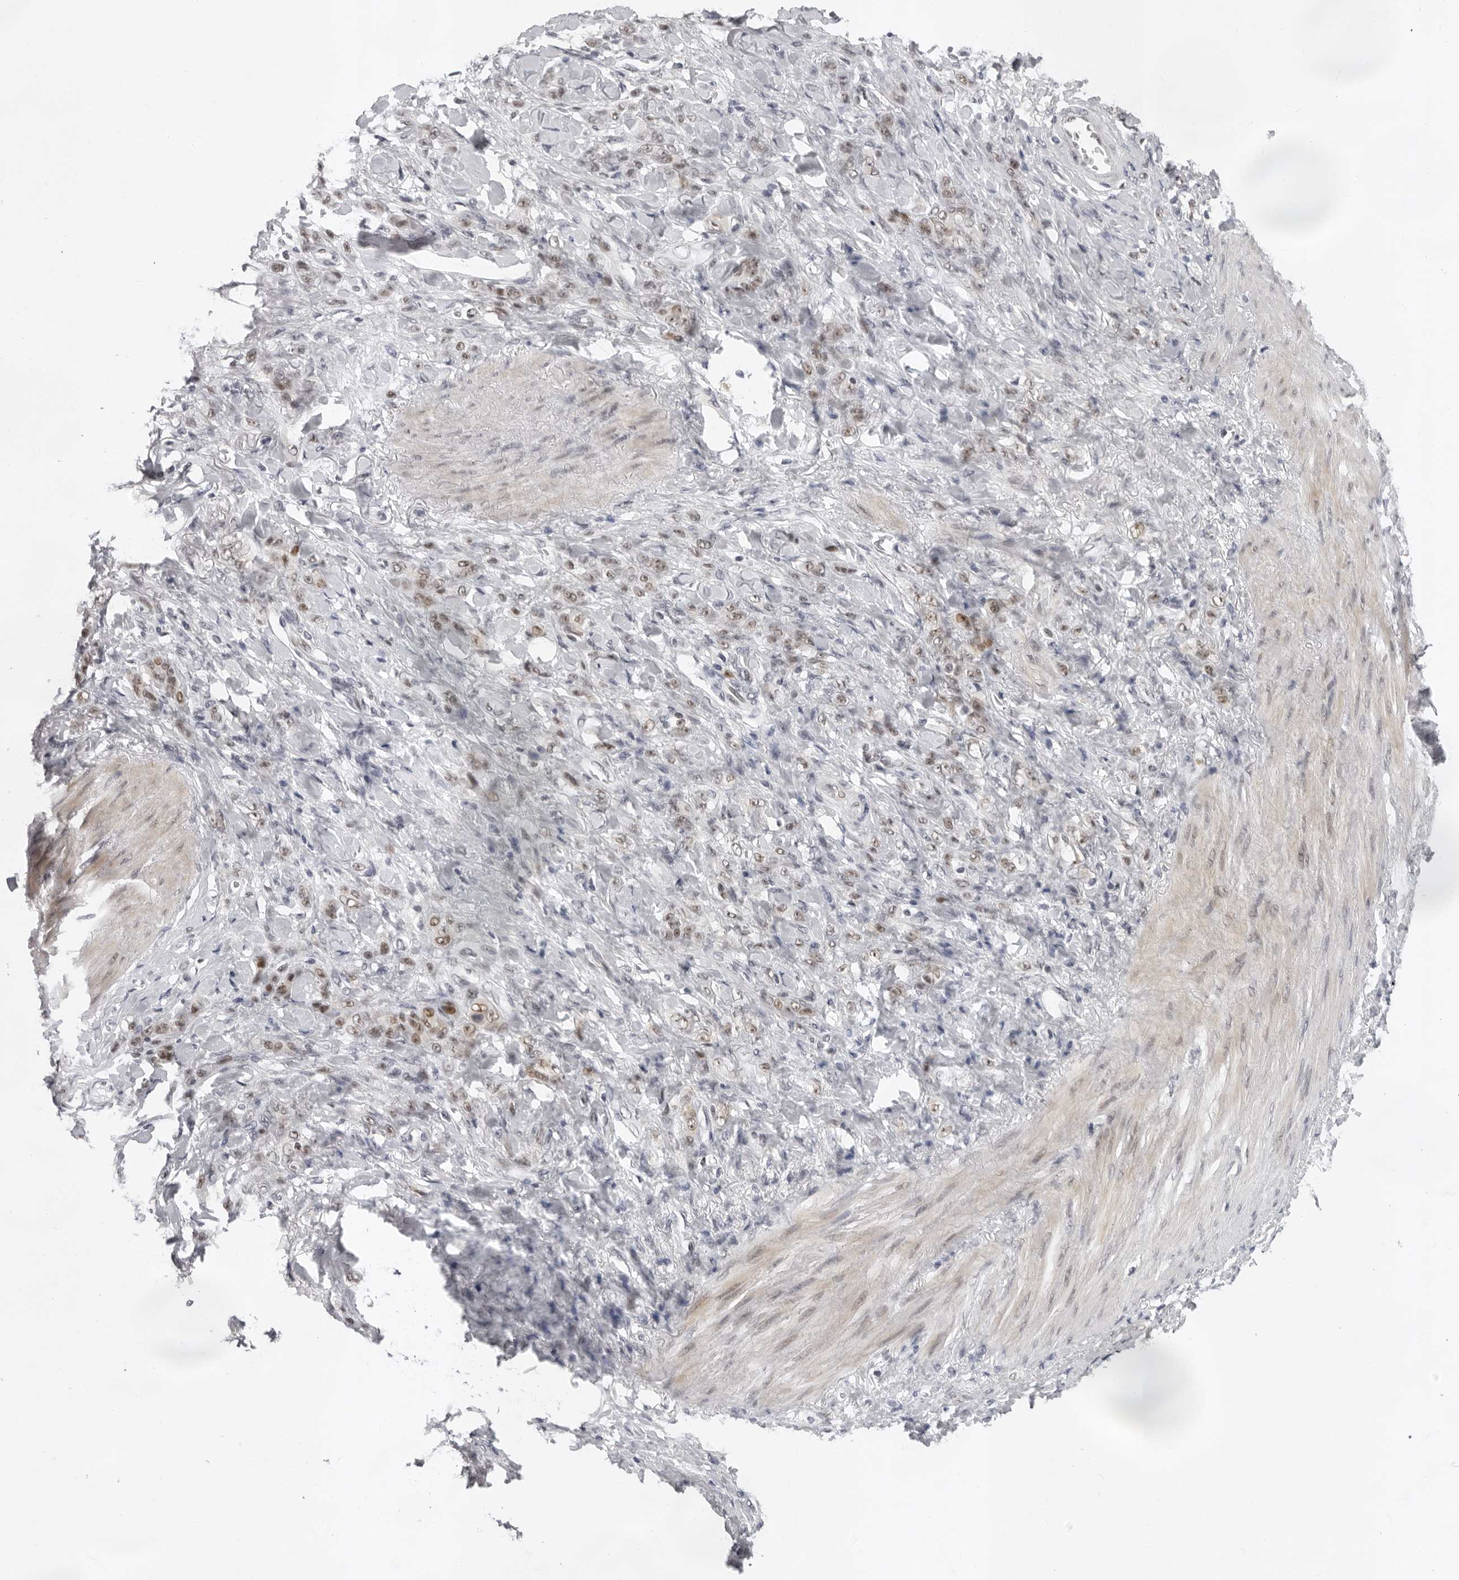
{"staining": {"intensity": "weak", "quantity": ">75%", "location": "nuclear"}, "tissue": "stomach cancer", "cell_type": "Tumor cells", "image_type": "cancer", "snomed": [{"axis": "morphology", "description": "Normal tissue, NOS"}, {"axis": "morphology", "description": "Adenocarcinoma, NOS"}, {"axis": "topography", "description": "Stomach"}], "caption": "The micrograph displays staining of stomach cancer (adenocarcinoma), revealing weak nuclear protein positivity (brown color) within tumor cells.", "gene": "USP1", "patient": {"sex": "male", "age": 82}}